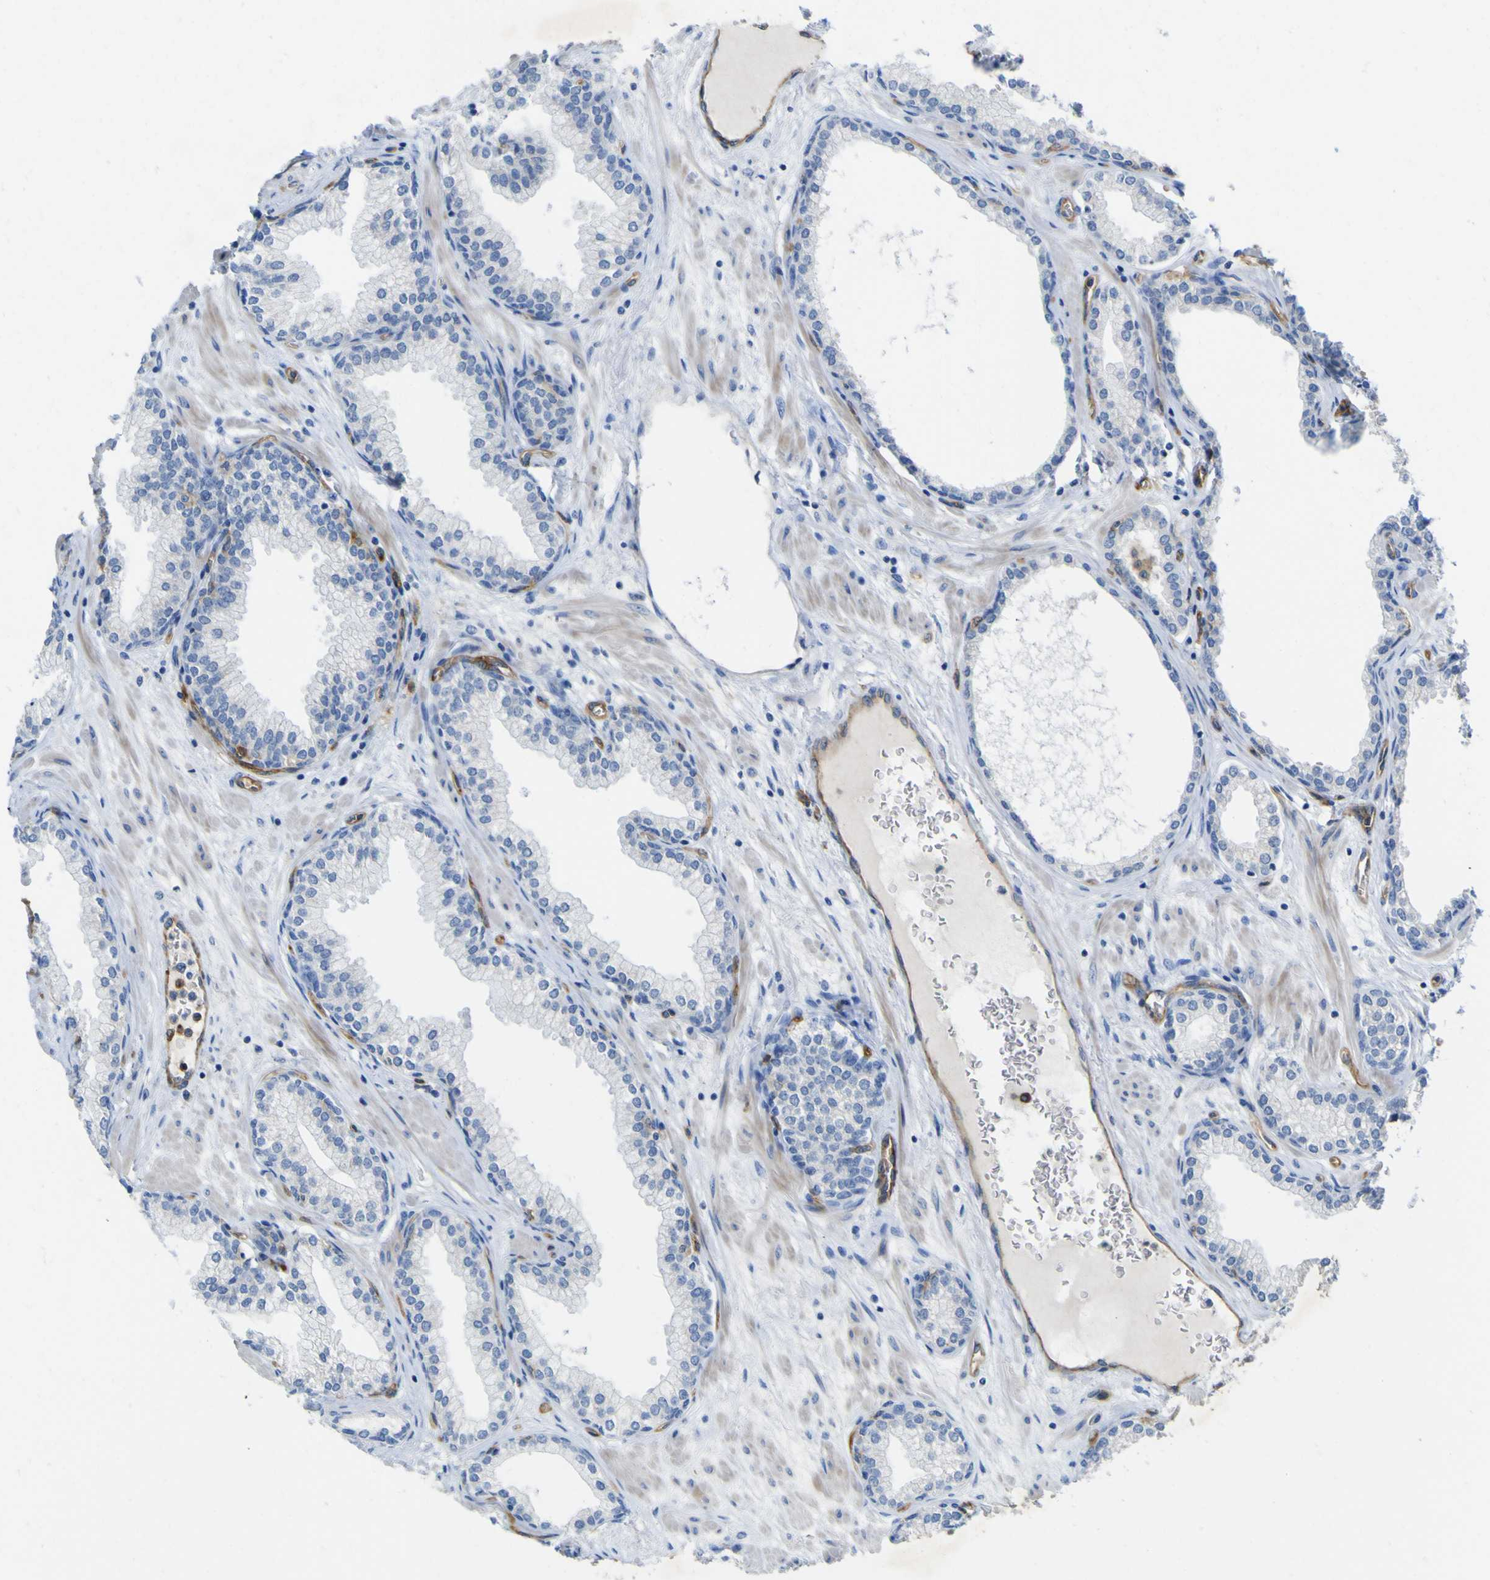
{"staining": {"intensity": "negative", "quantity": "none", "location": "none"}, "tissue": "prostate", "cell_type": "Glandular cells", "image_type": "normal", "snomed": [{"axis": "morphology", "description": "Normal tissue, NOS"}, {"axis": "morphology", "description": "Urothelial carcinoma, Low grade"}, {"axis": "topography", "description": "Urinary bladder"}, {"axis": "topography", "description": "Prostate"}], "caption": "Protein analysis of unremarkable prostate displays no significant positivity in glandular cells. Brightfield microscopy of immunohistochemistry (IHC) stained with DAB (3,3'-diaminobenzidine) (brown) and hematoxylin (blue), captured at high magnification.", "gene": "CD93", "patient": {"sex": "male", "age": 60}}